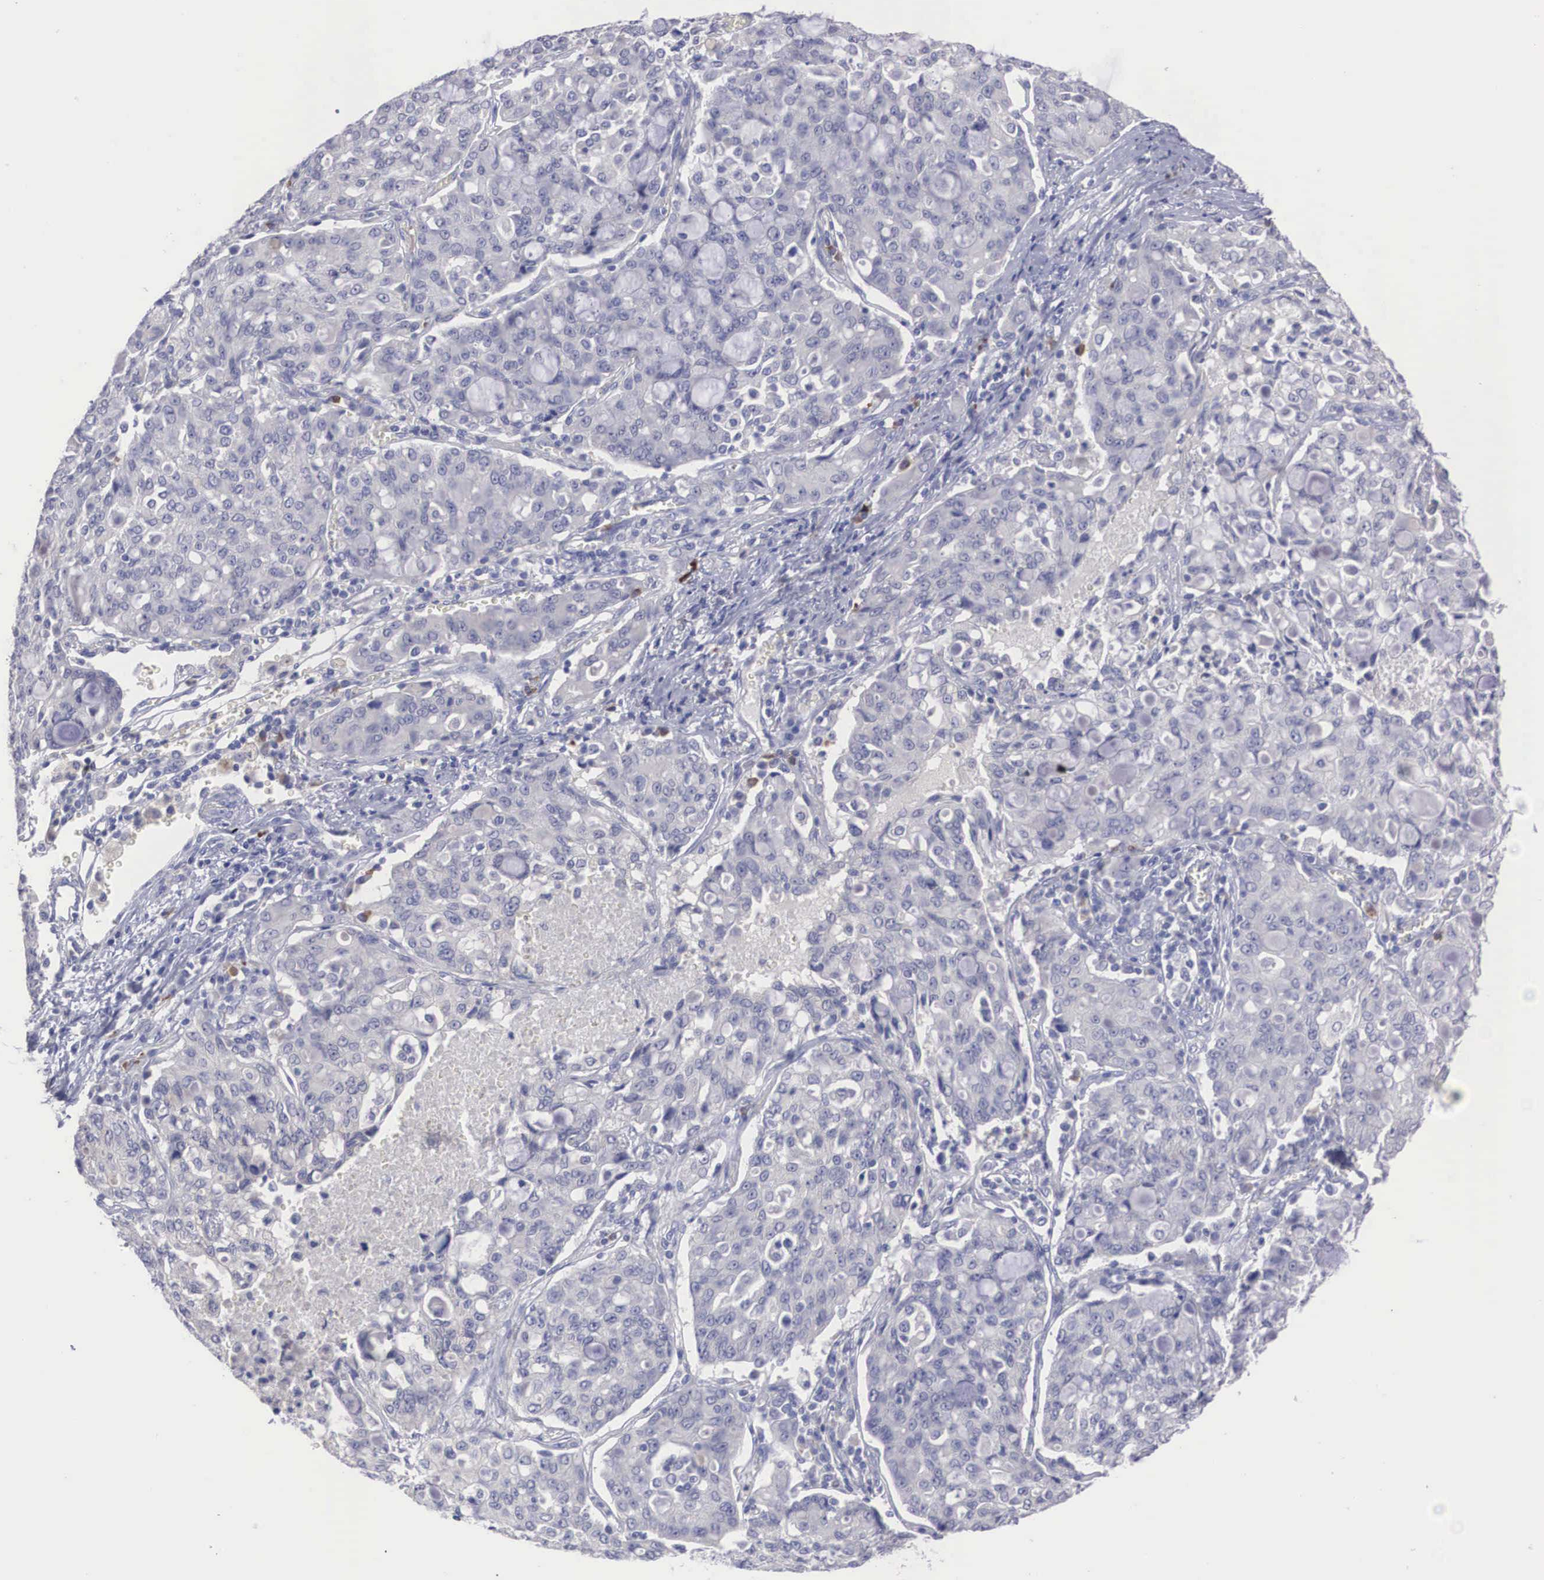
{"staining": {"intensity": "negative", "quantity": "none", "location": "none"}, "tissue": "lung cancer", "cell_type": "Tumor cells", "image_type": "cancer", "snomed": [{"axis": "morphology", "description": "Adenocarcinoma, NOS"}, {"axis": "topography", "description": "Lung"}], "caption": "Lung adenocarcinoma was stained to show a protein in brown. There is no significant expression in tumor cells.", "gene": "REPS2", "patient": {"sex": "female", "age": 44}}